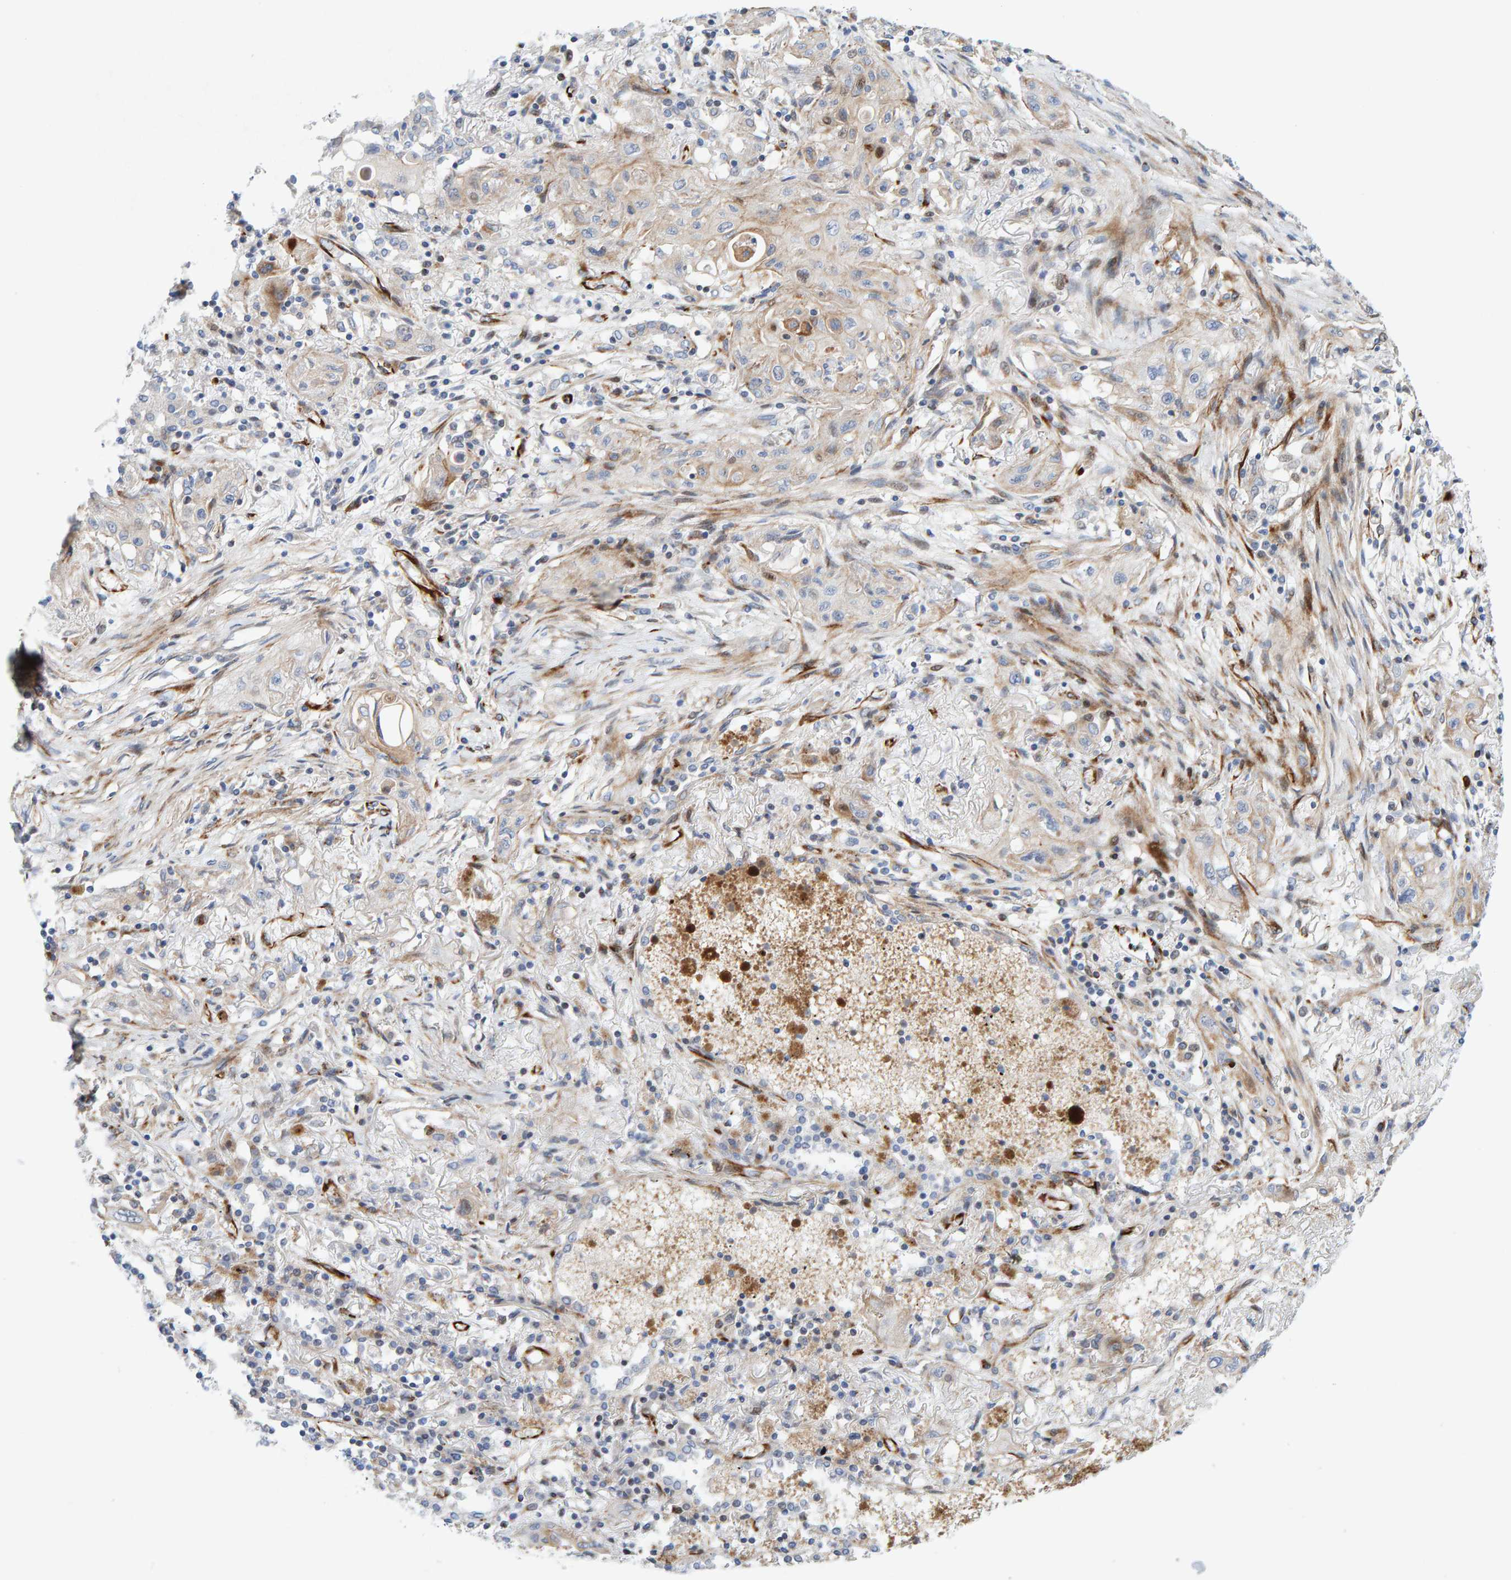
{"staining": {"intensity": "weak", "quantity": "<25%", "location": "cytoplasmic/membranous"}, "tissue": "lung cancer", "cell_type": "Tumor cells", "image_type": "cancer", "snomed": [{"axis": "morphology", "description": "Squamous cell carcinoma, NOS"}, {"axis": "topography", "description": "Lung"}], "caption": "The histopathology image shows no staining of tumor cells in lung cancer.", "gene": "POLG2", "patient": {"sex": "female", "age": 47}}